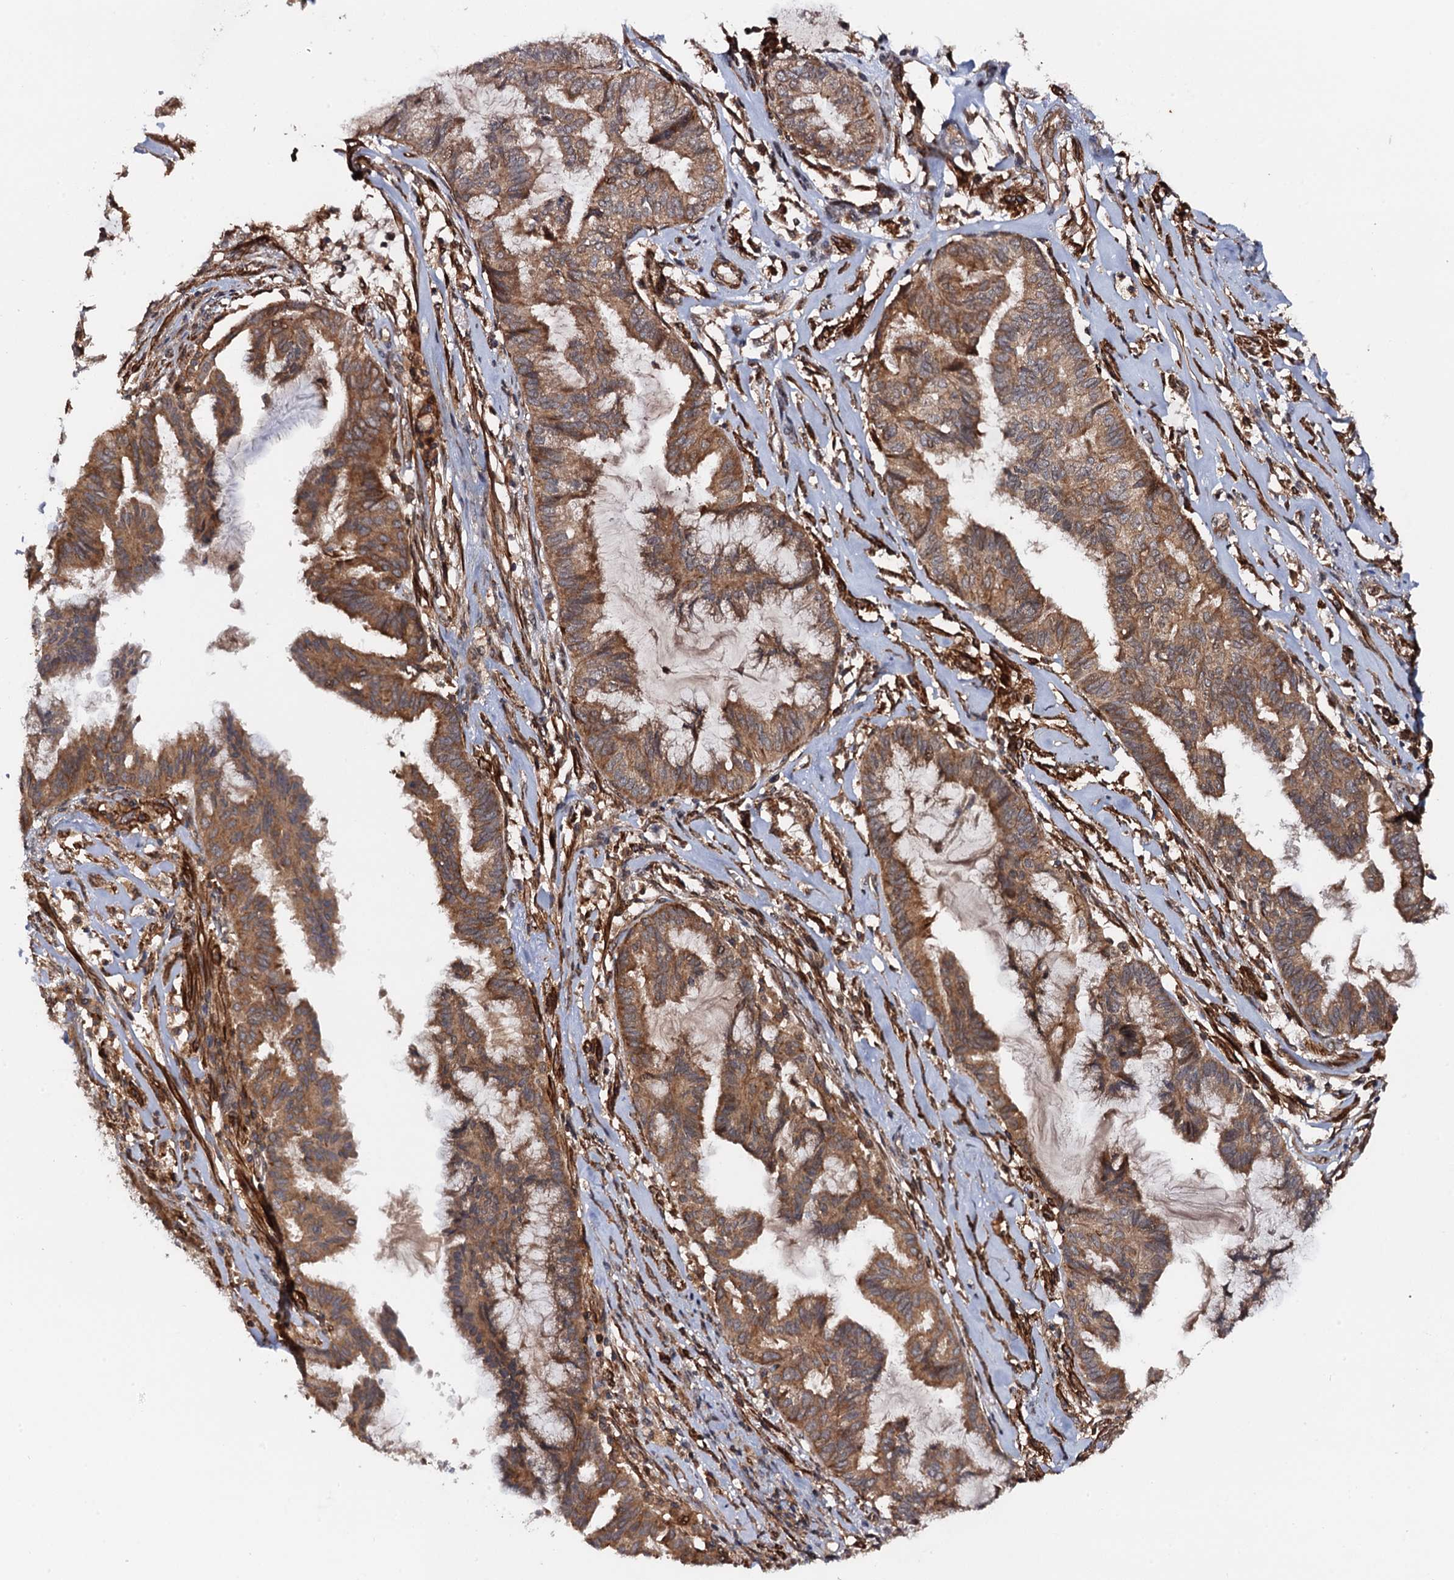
{"staining": {"intensity": "moderate", "quantity": ">75%", "location": "cytoplasmic/membranous"}, "tissue": "endometrial cancer", "cell_type": "Tumor cells", "image_type": "cancer", "snomed": [{"axis": "morphology", "description": "Adenocarcinoma, NOS"}, {"axis": "topography", "description": "Endometrium"}], "caption": "Protein staining demonstrates moderate cytoplasmic/membranous expression in about >75% of tumor cells in endometrial cancer.", "gene": "BORA", "patient": {"sex": "female", "age": 86}}